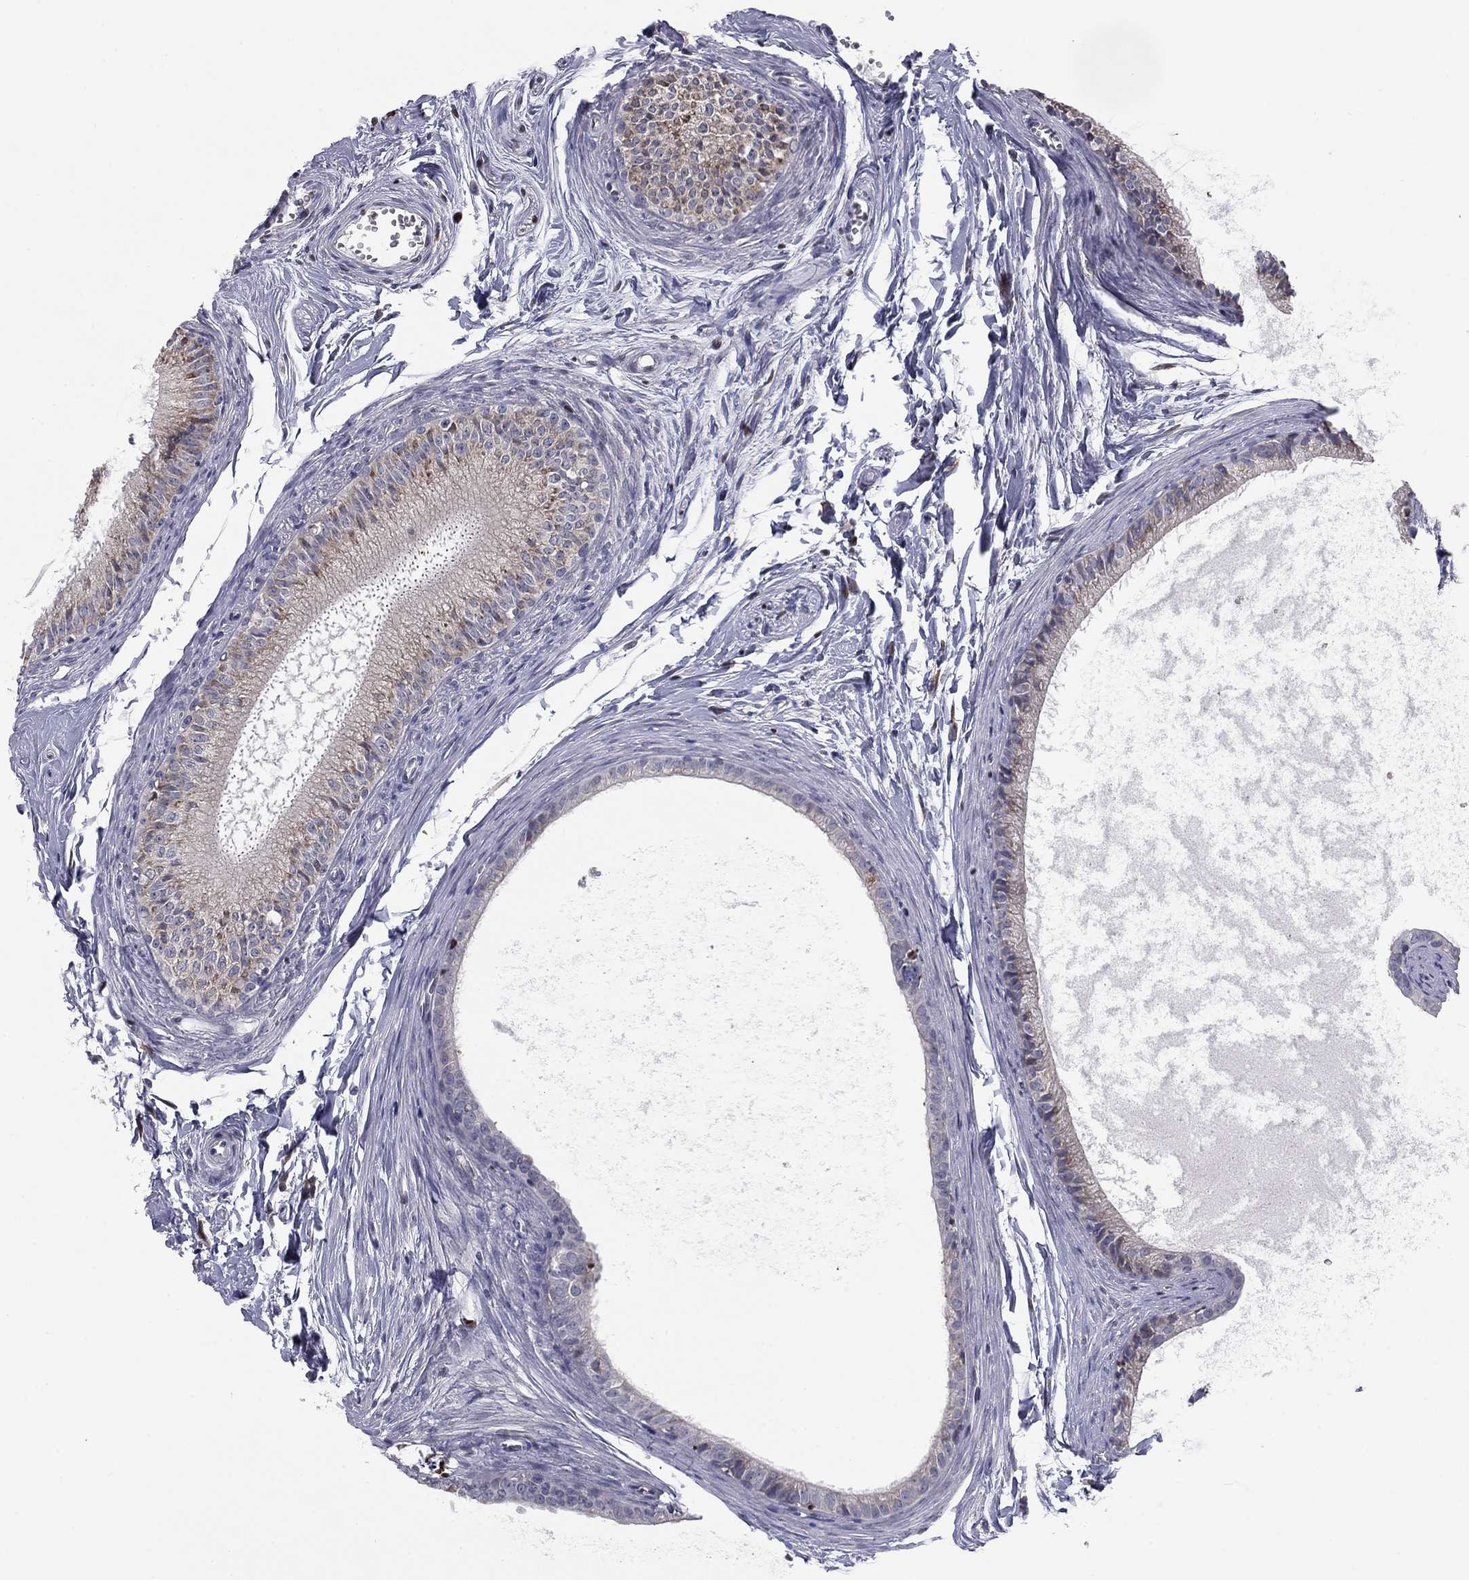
{"staining": {"intensity": "weak", "quantity": "25%-75%", "location": "cytoplasmic/membranous"}, "tissue": "epididymis", "cell_type": "Glandular cells", "image_type": "normal", "snomed": [{"axis": "morphology", "description": "Normal tissue, NOS"}, {"axis": "topography", "description": "Epididymis"}], "caption": "Brown immunohistochemical staining in benign human epididymis demonstrates weak cytoplasmic/membranous positivity in about 25%-75% of glandular cells. The staining was performed using DAB to visualize the protein expression in brown, while the nuclei were stained in blue with hematoxylin (Magnification: 20x).", "gene": "HSPB2", "patient": {"sex": "male", "age": 51}}